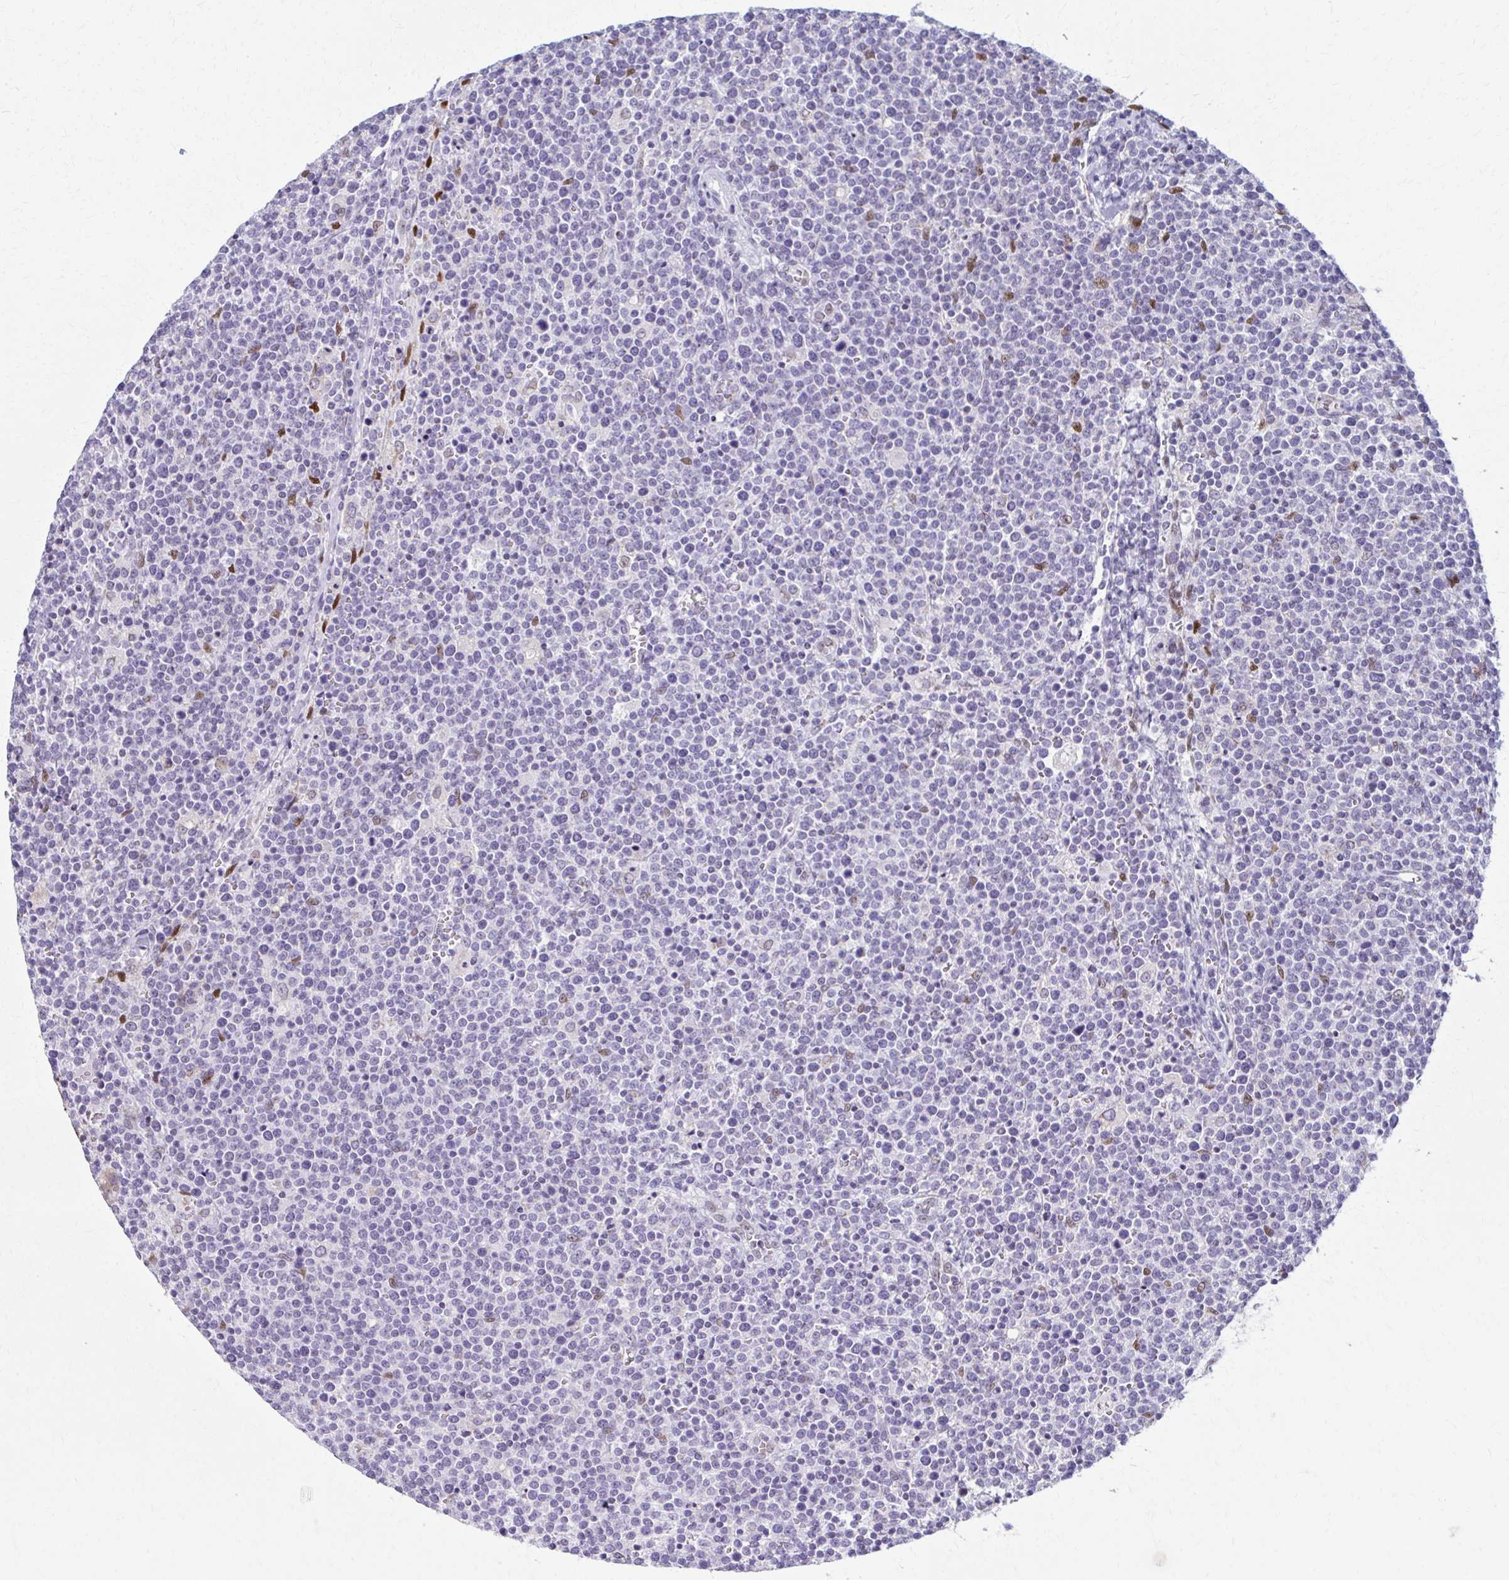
{"staining": {"intensity": "negative", "quantity": "none", "location": "none"}, "tissue": "lymphoma", "cell_type": "Tumor cells", "image_type": "cancer", "snomed": [{"axis": "morphology", "description": "Malignant lymphoma, non-Hodgkin's type, High grade"}, {"axis": "topography", "description": "Lymph node"}], "caption": "Immunohistochemistry (IHC) of malignant lymphoma, non-Hodgkin's type (high-grade) shows no positivity in tumor cells. (DAB (3,3'-diaminobenzidine) immunohistochemistry visualized using brightfield microscopy, high magnification).", "gene": "SCLY", "patient": {"sex": "male", "age": 61}}